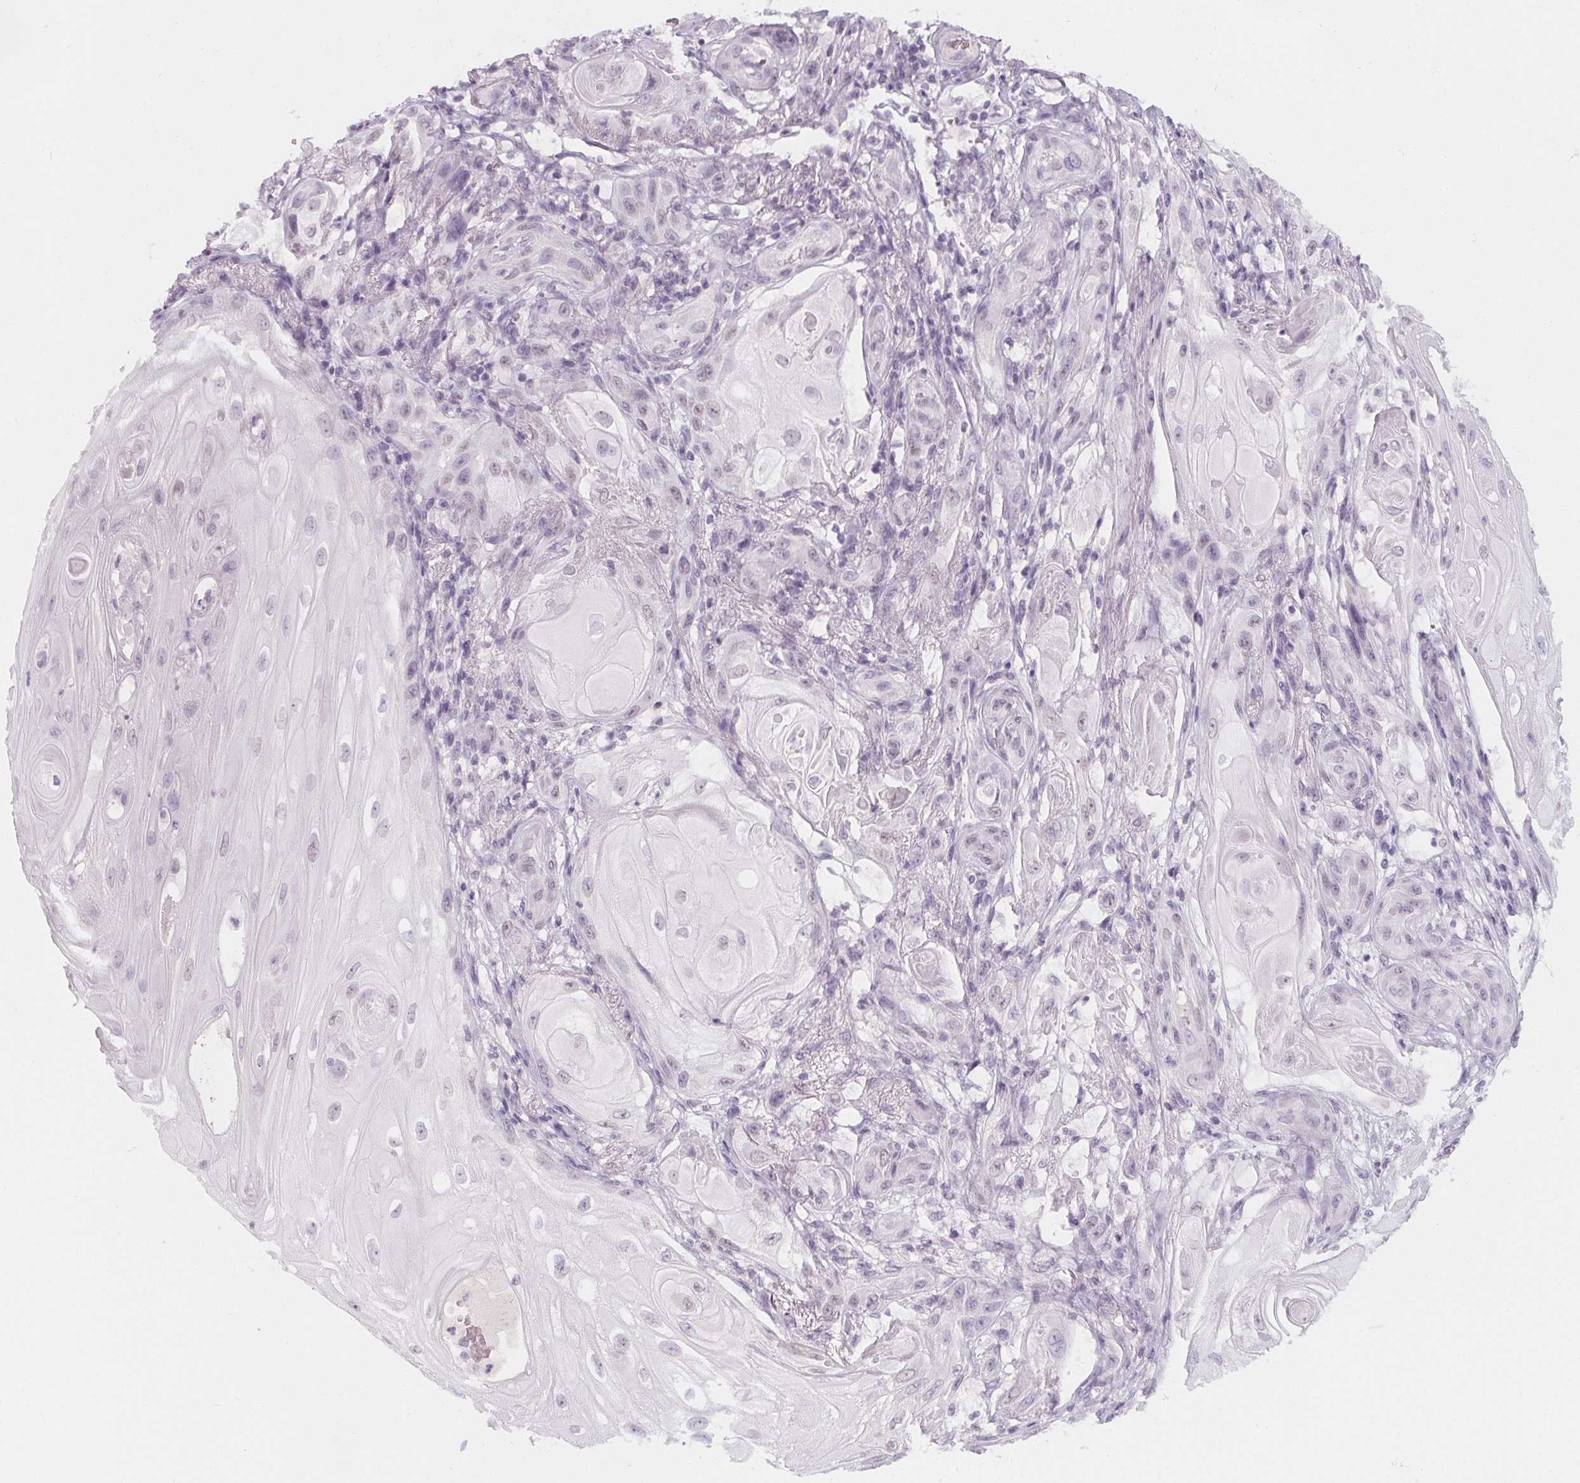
{"staining": {"intensity": "negative", "quantity": "none", "location": "none"}, "tissue": "skin cancer", "cell_type": "Tumor cells", "image_type": "cancer", "snomed": [{"axis": "morphology", "description": "Squamous cell carcinoma, NOS"}, {"axis": "topography", "description": "Skin"}], "caption": "DAB immunohistochemical staining of human skin squamous cell carcinoma reveals no significant expression in tumor cells. (DAB (3,3'-diaminobenzidine) immunohistochemistry (IHC), high magnification).", "gene": "DBX2", "patient": {"sex": "male", "age": 62}}